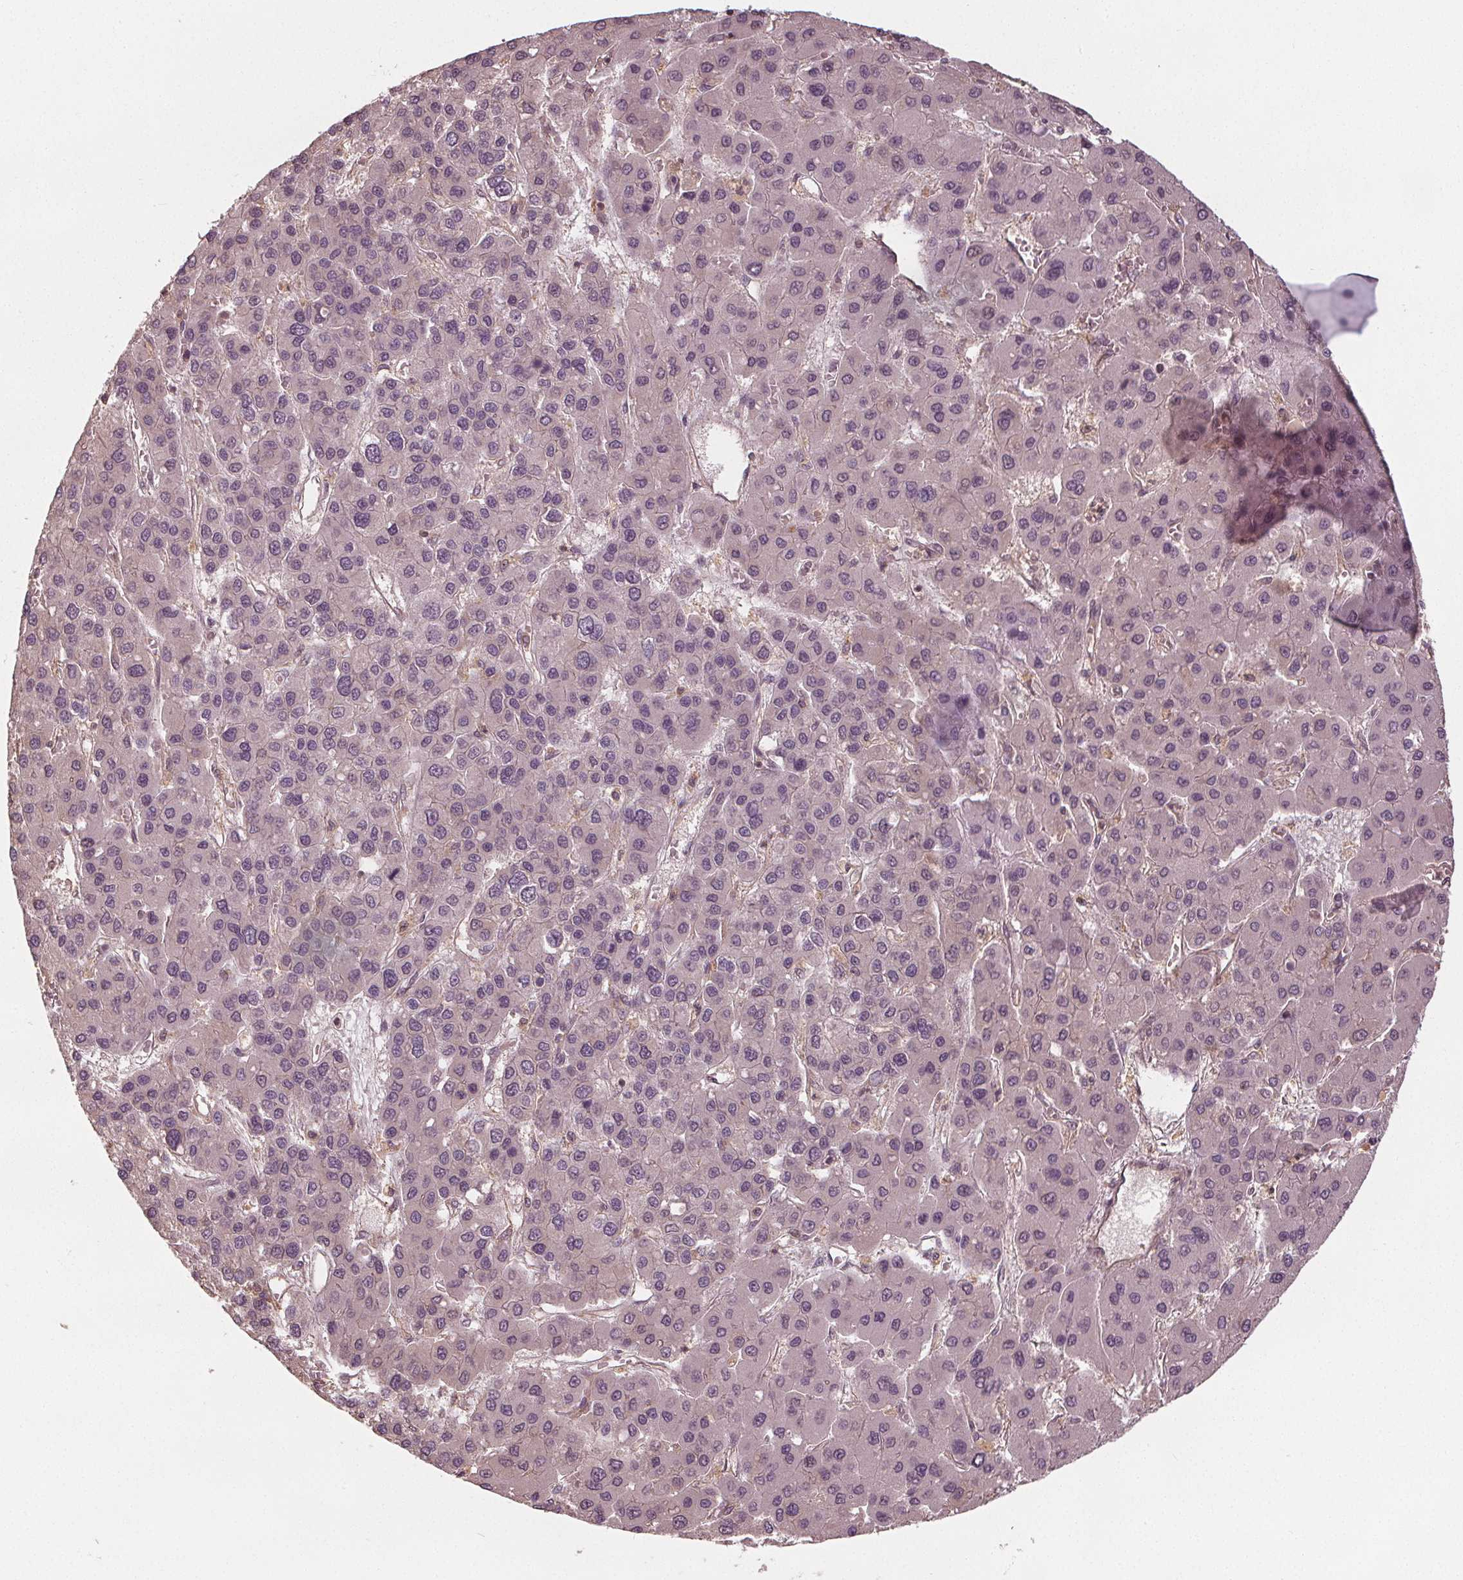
{"staining": {"intensity": "negative", "quantity": "none", "location": "none"}, "tissue": "liver cancer", "cell_type": "Tumor cells", "image_type": "cancer", "snomed": [{"axis": "morphology", "description": "Carcinoma, Hepatocellular, NOS"}, {"axis": "topography", "description": "Liver"}], "caption": "DAB (3,3'-diaminobenzidine) immunohistochemical staining of hepatocellular carcinoma (liver) reveals no significant staining in tumor cells.", "gene": "GNB2", "patient": {"sex": "female", "age": 41}}